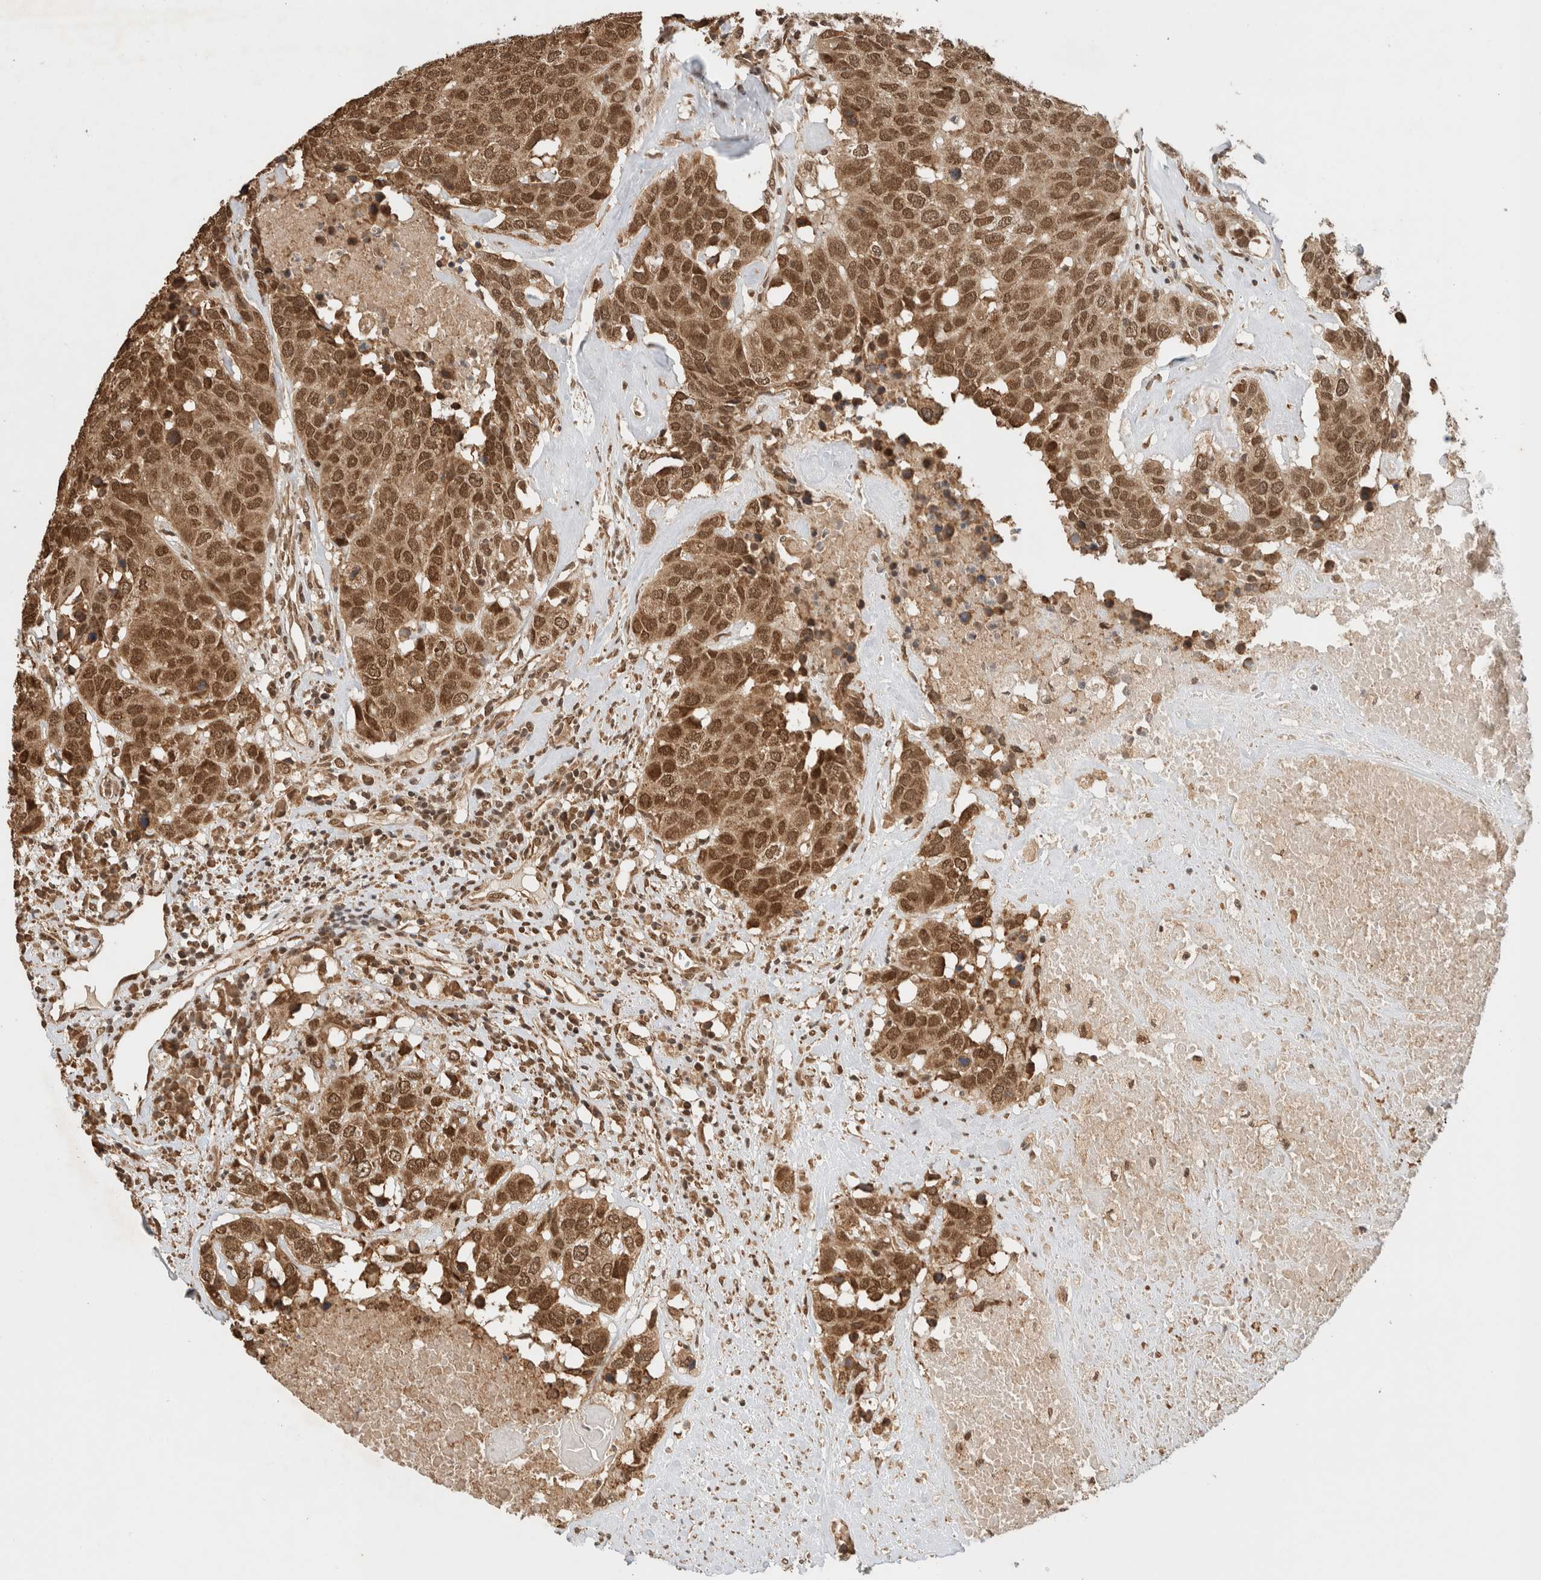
{"staining": {"intensity": "strong", "quantity": ">75%", "location": "cytoplasmic/membranous,nuclear"}, "tissue": "head and neck cancer", "cell_type": "Tumor cells", "image_type": "cancer", "snomed": [{"axis": "morphology", "description": "Squamous cell carcinoma, NOS"}, {"axis": "topography", "description": "Head-Neck"}], "caption": "There is high levels of strong cytoplasmic/membranous and nuclear positivity in tumor cells of head and neck cancer, as demonstrated by immunohistochemical staining (brown color).", "gene": "C1orf21", "patient": {"sex": "male", "age": 66}}